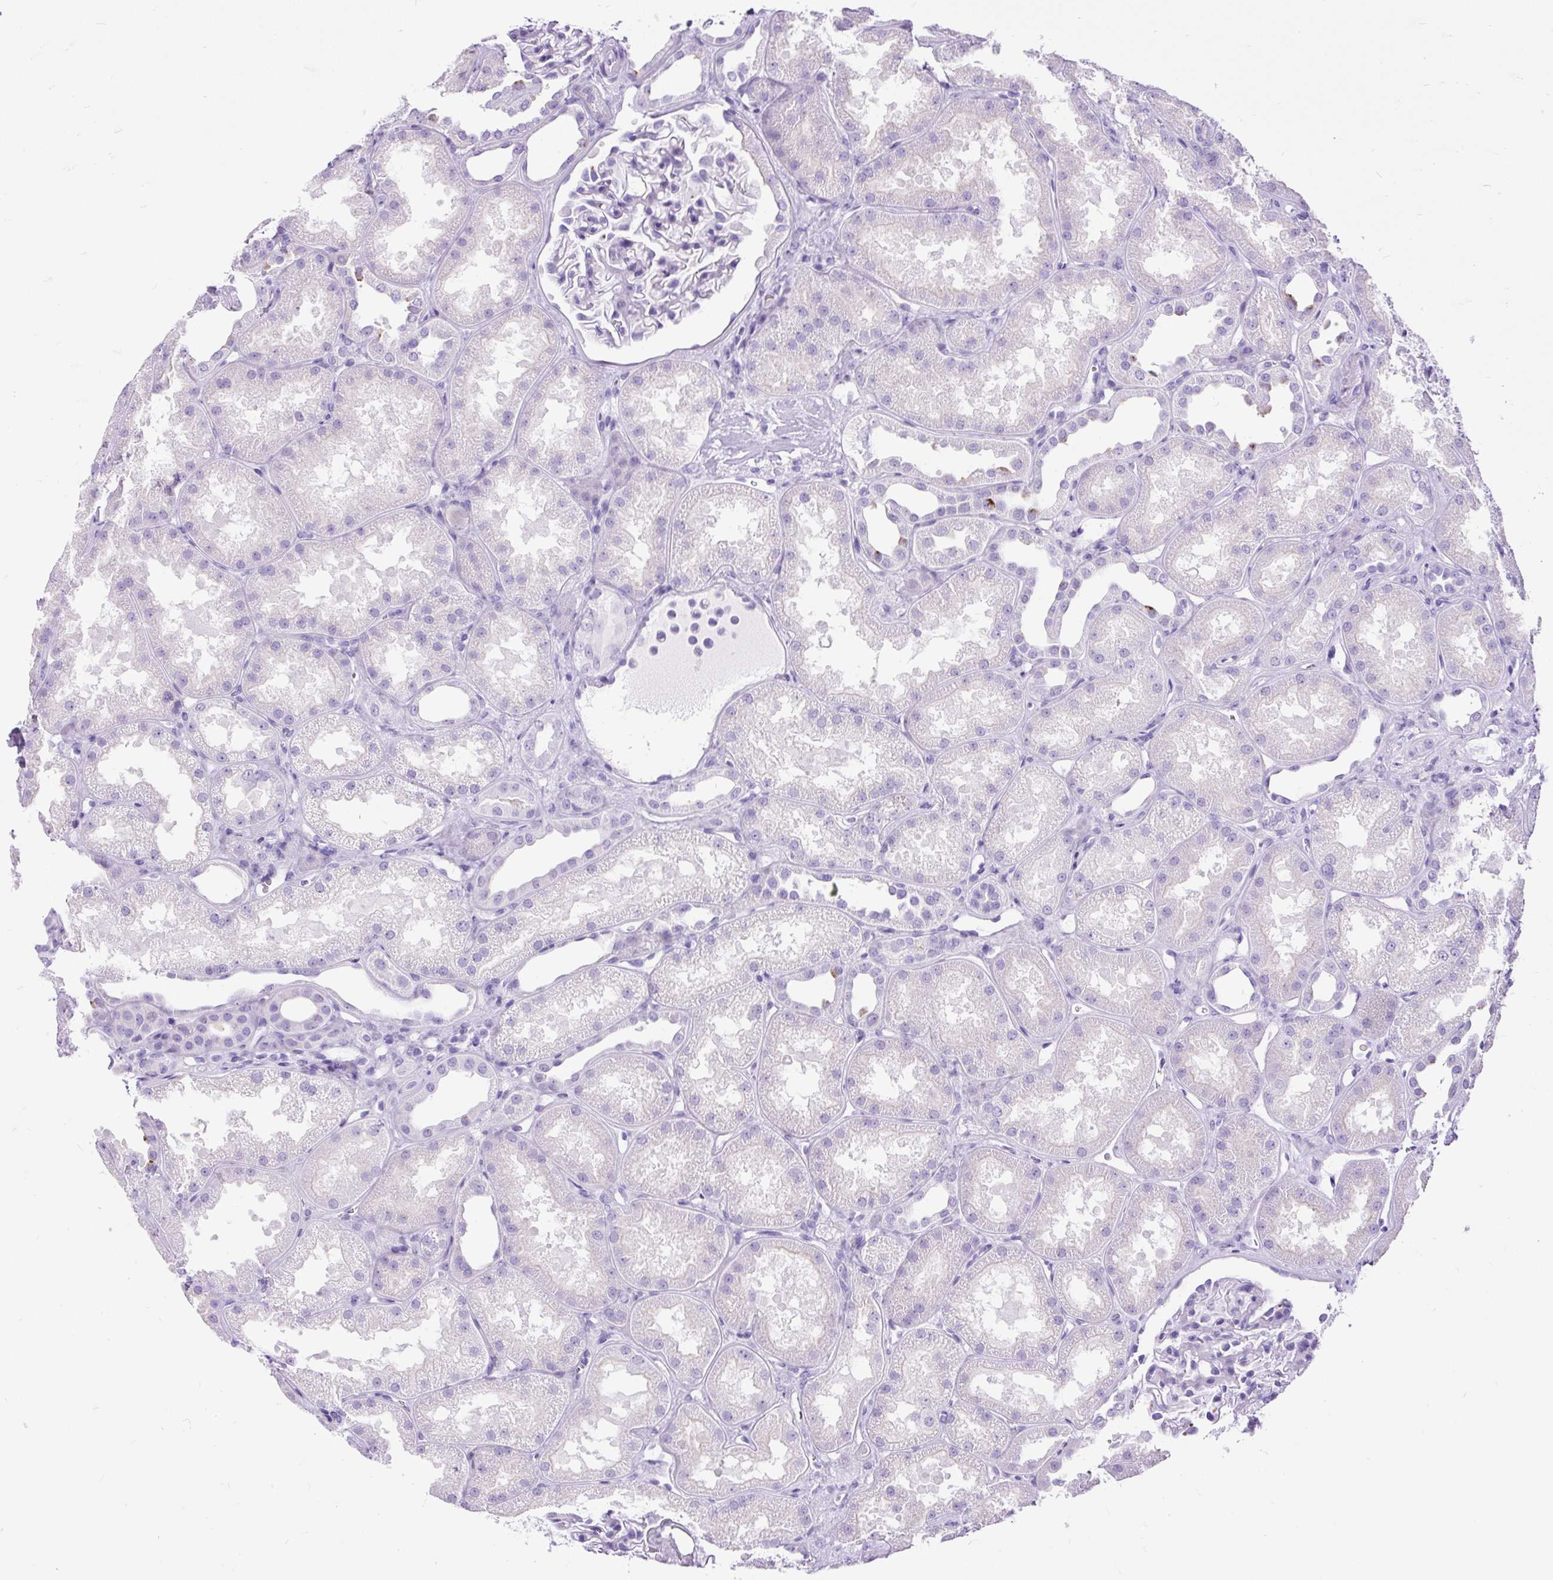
{"staining": {"intensity": "negative", "quantity": "none", "location": "none"}, "tissue": "kidney", "cell_type": "Cells in glomeruli", "image_type": "normal", "snomed": [{"axis": "morphology", "description": "Normal tissue, NOS"}, {"axis": "topography", "description": "Kidney"}], "caption": "IHC micrograph of normal kidney: human kidney stained with DAB (3,3'-diaminobenzidine) shows no significant protein staining in cells in glomeruli.", "gene": "PDIA2", "patient": {"sex": "male", "age": 61}}